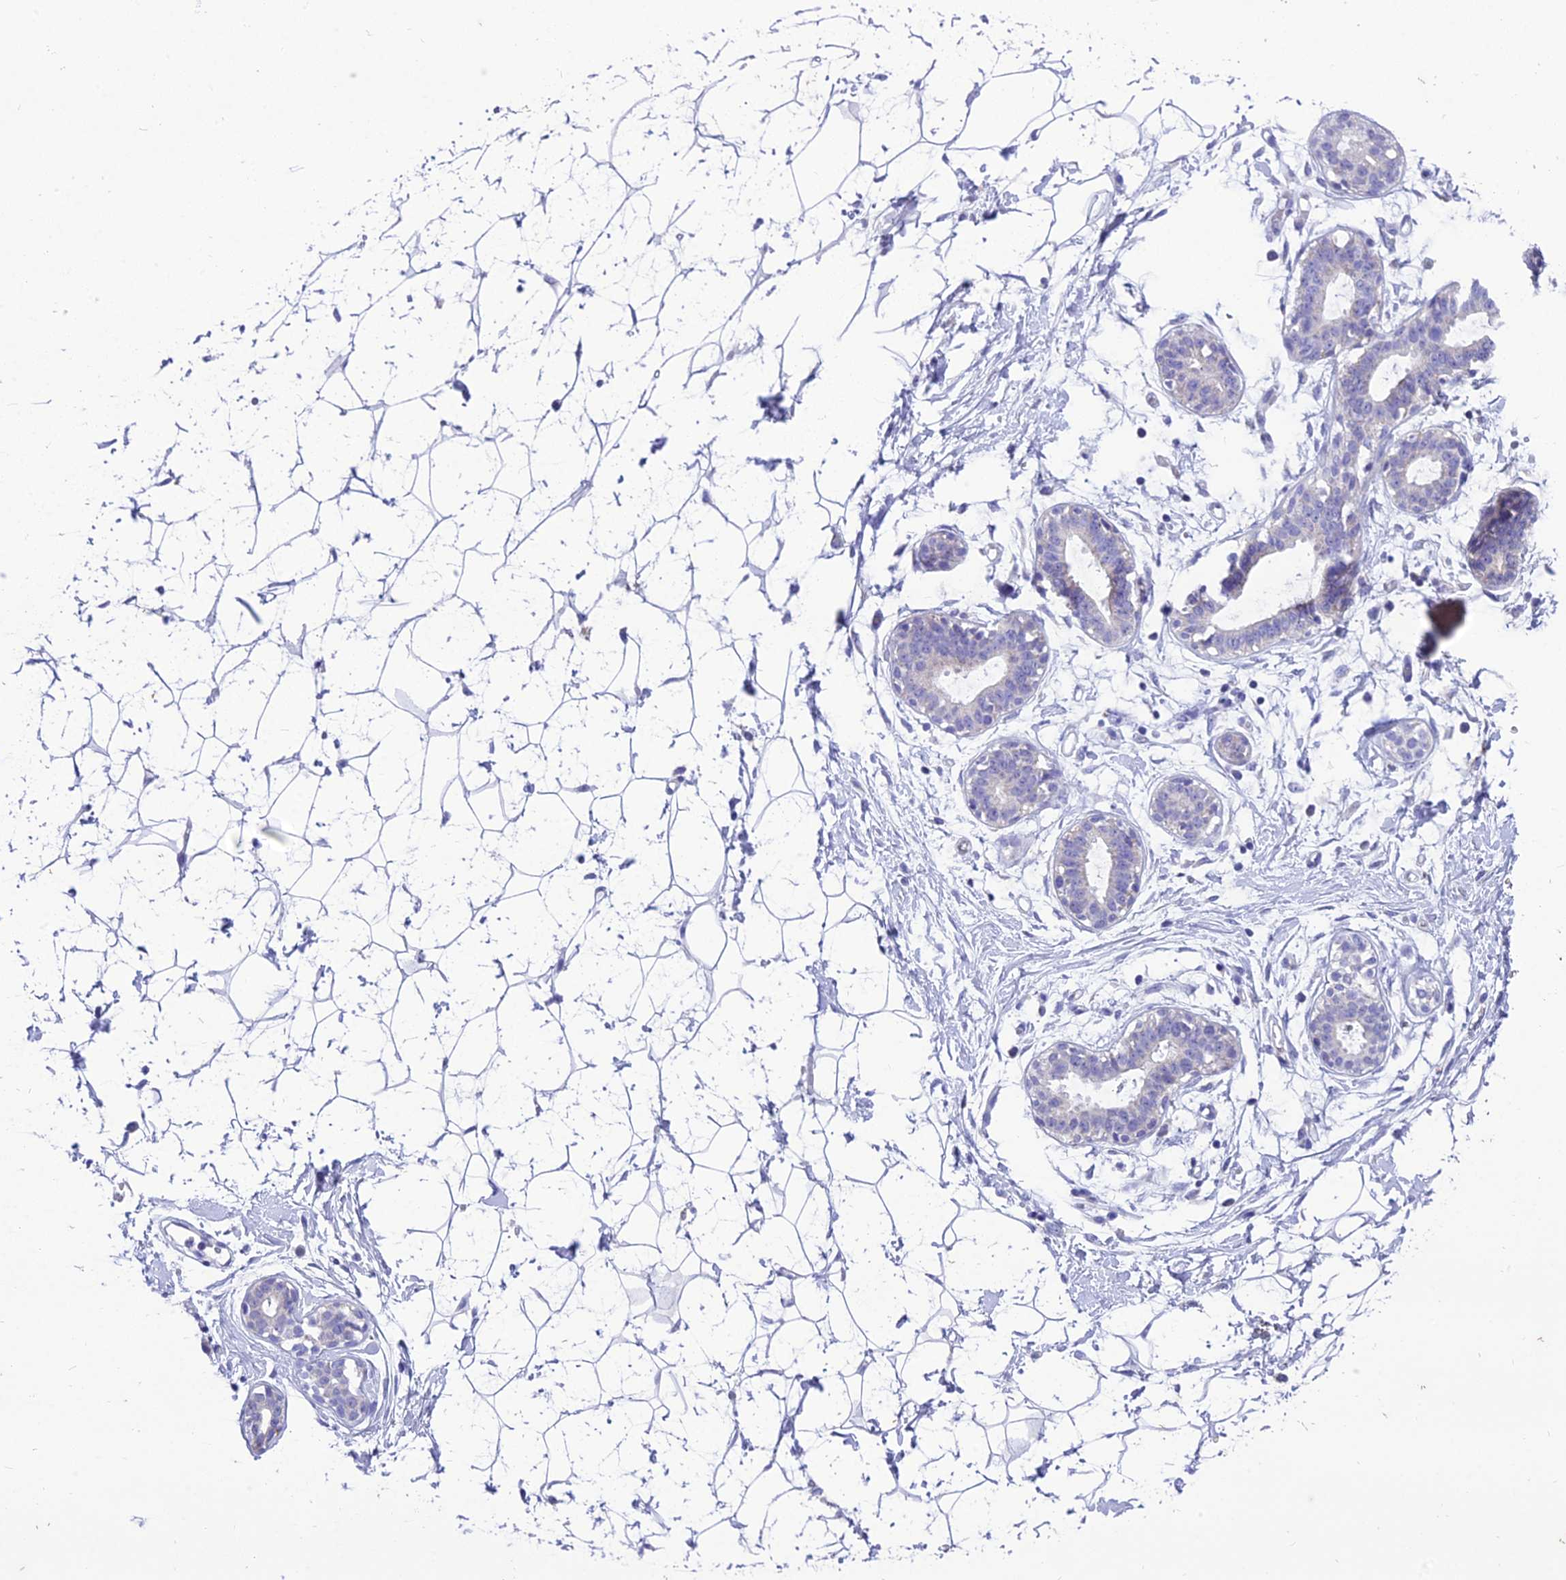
{"staining": {"intensity": "negative", "quantity": "none", "location": "none"}, "tissue": "breast", "cell_type": "Adipocytes", "image_type": "normal", "snomed": [{"axis": "morphology", "description": "Normal tissue, NOS"}, {"axis": "morphology", "description": "Adenoma, NOS"}, {"axis": "topography", "description": "Breast"}], "caption": "Immunohistochemistry of unremarkable breast reveals no staining in adipocytes. Brightfield microscopy of IHC stained with DAB (brown) and hematoxylin (blue), captured at high magnification.", "gene": "MIIP", "patient": {"sex": "female", "age": 23}}